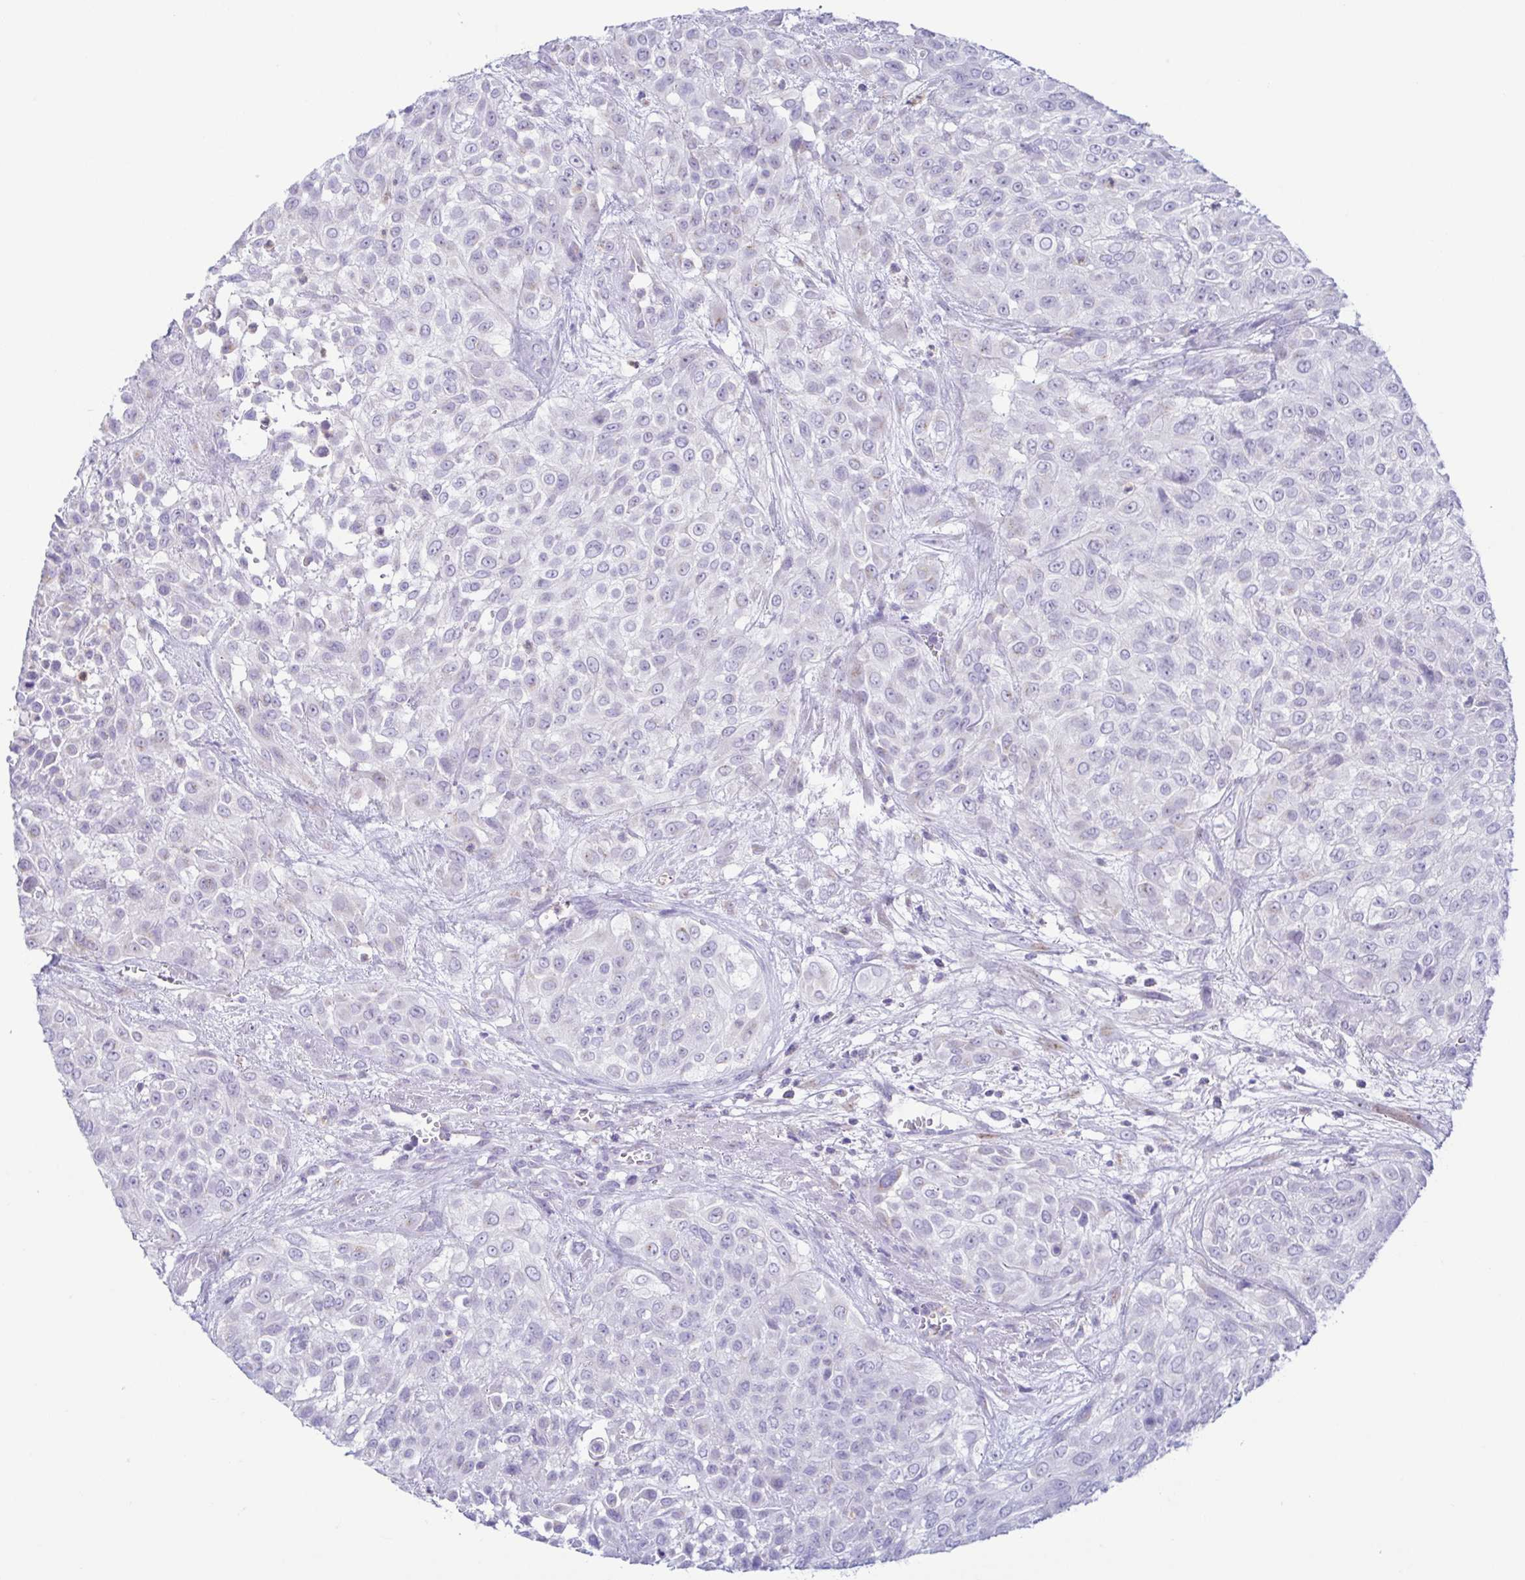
{"staining": {"intensity": "negative", "quantity": "none", "location": "none"}, "tissue": "urothelial cancer", "cell_type": "Tumor cells", "image_type": "cancer", "snomed": [{"axis": "morphology", "description": "Urothelial carcinoma, High grade"}, {"axis": "topography", "description": "Urinary bladder"}], "caption": "An immunohistochemistry (IHC) photomicrograph of urothelial cancer is shown. There is no staining in tumor cells of urothelial cancer.", "gene": "AZU1", "patient": {"sex": "male", "age": 57}}